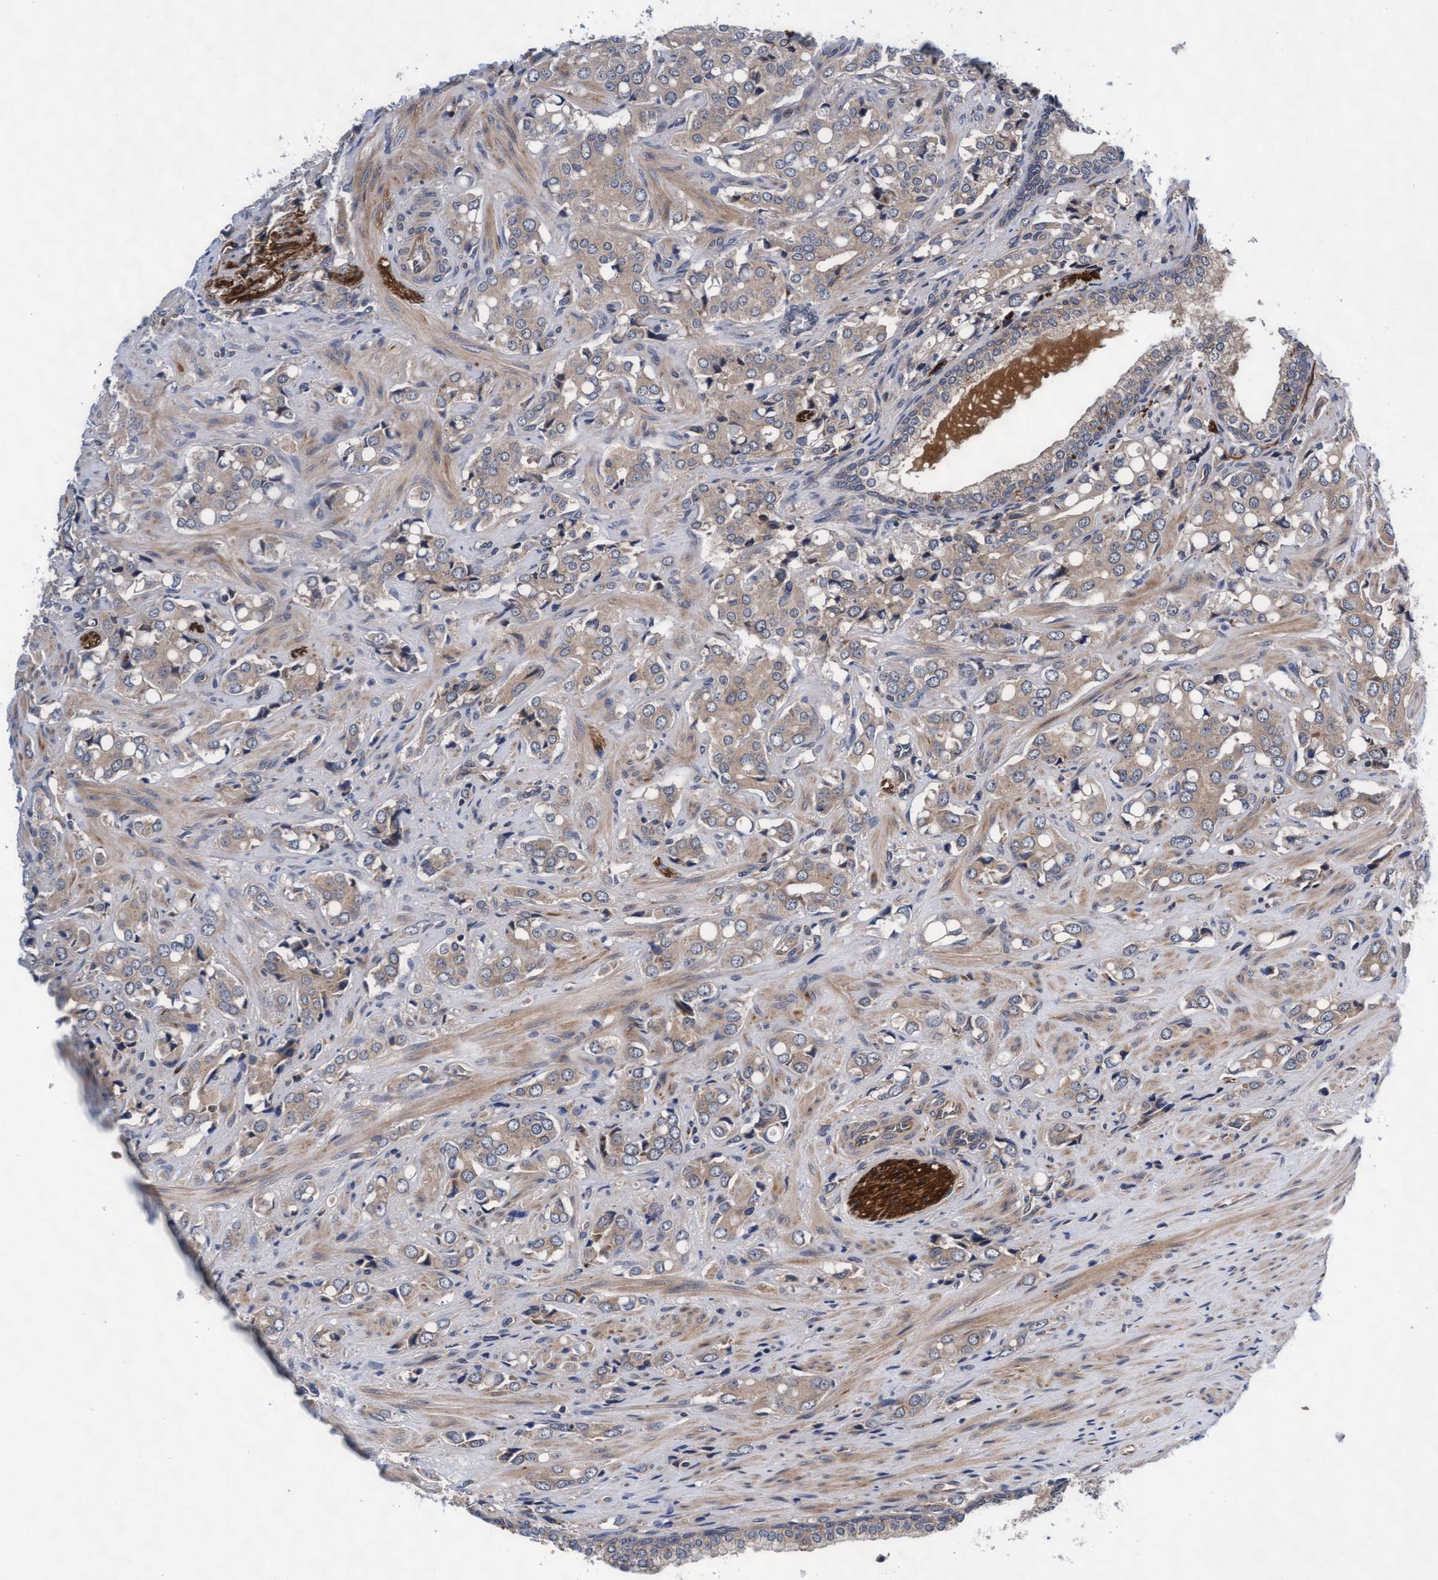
{"staining": {"intensity": "weak", "quantity": ">75%", "location": "cytoplasmic/membranous"}, "tissue": "prostate cancer", "cell_type": "Tumor cells", "image_type": "cancer", "snomed": [{"axis": "morphology", "description": "Adenocarcinoma, High grade"}, {"axis": "topography", "description": "Prostate"}], "caption": "Prostate cancer (adenocarcinoma (high-grade)) stained with DAB immunohistochemistry (IHC) displays low levels of weak cytoplasmic/membranous expression in approximately >75% of tumor cells.", "gene": "EFCAB13", "patient": {"sex": "male", "age": 52}}